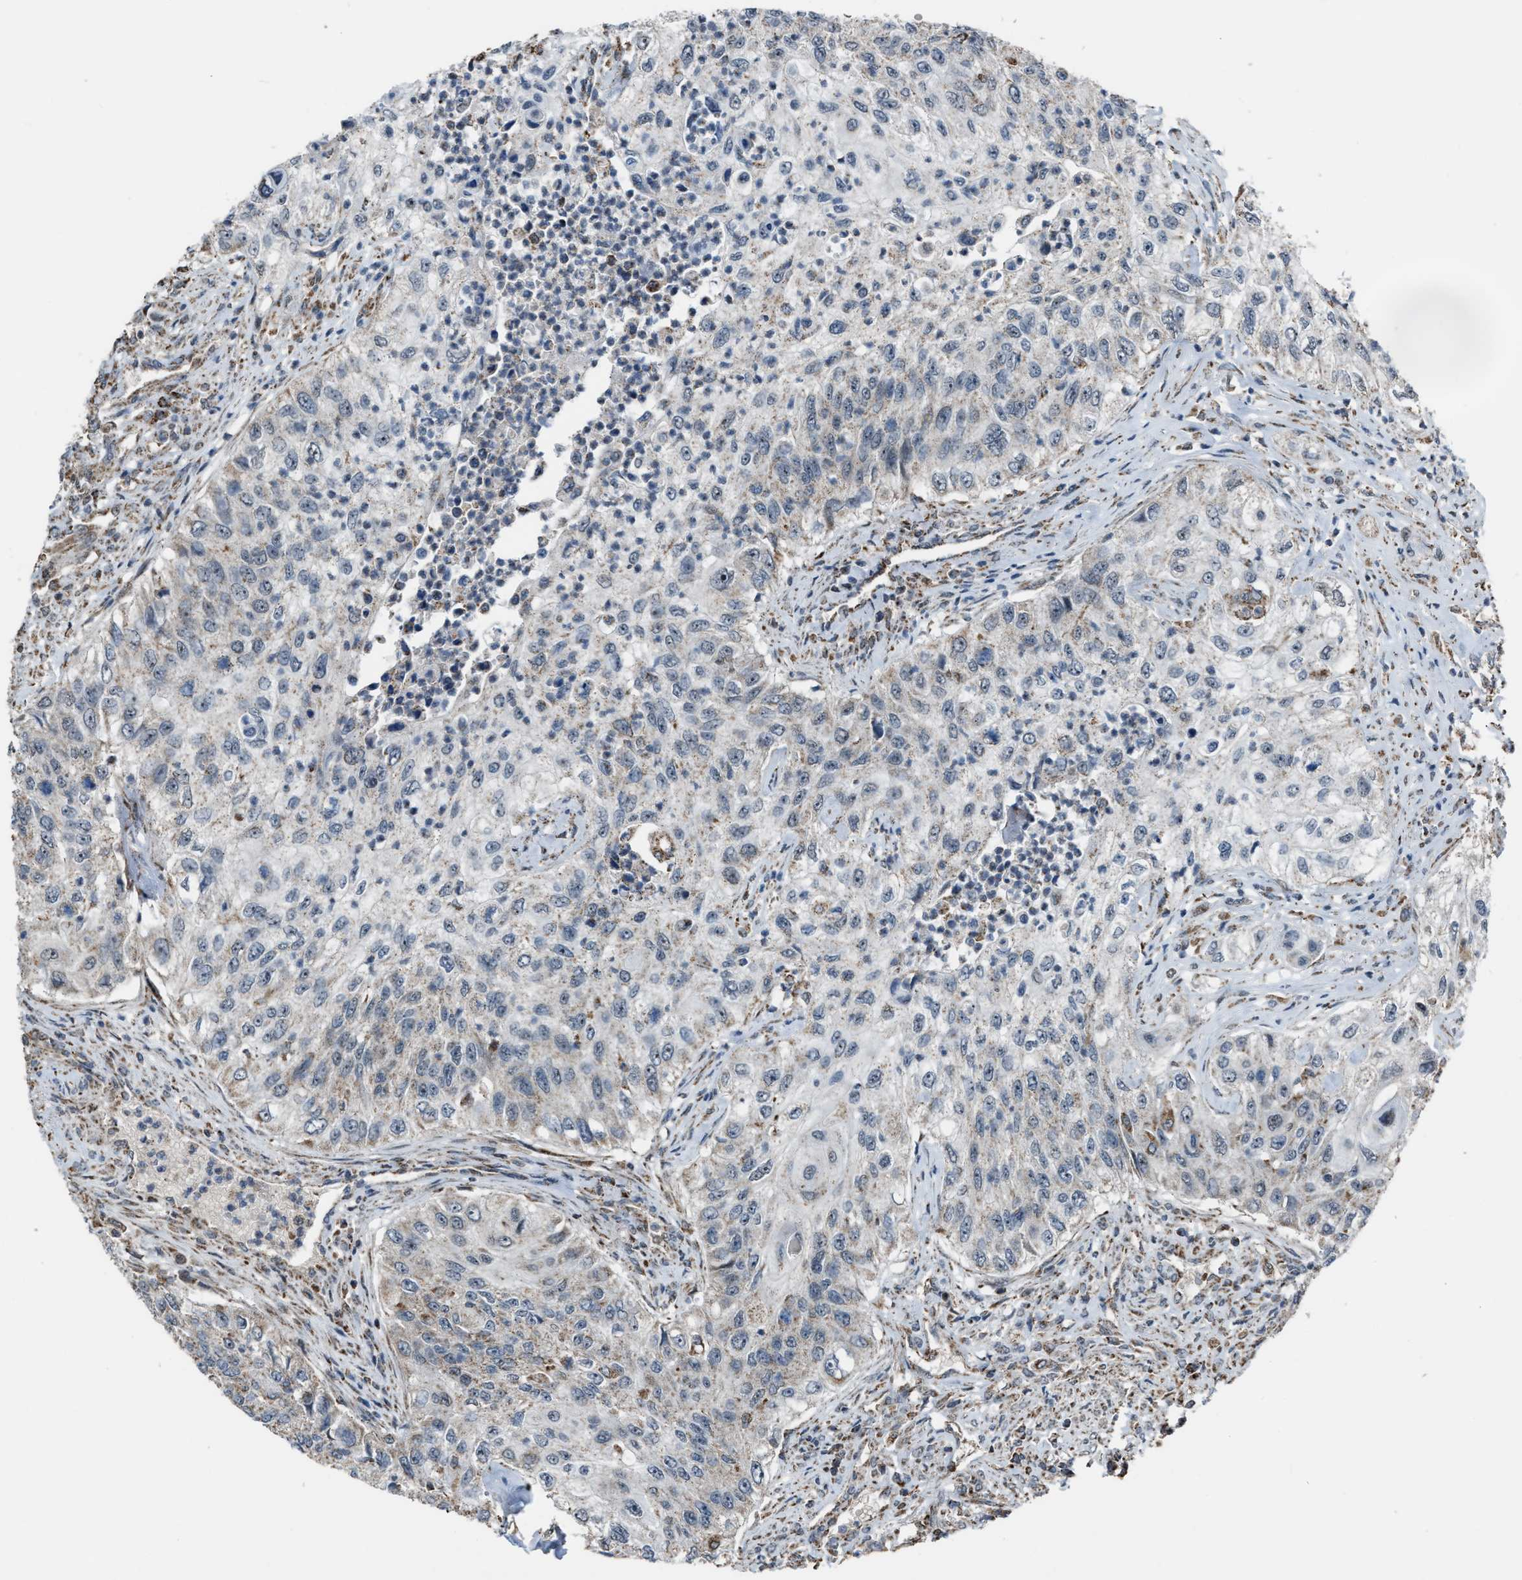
{"staining": {"intensity": "negative", "quantity": "none", "location": "none"}, "tissue": "urothelial cancer", "cell_type": "Tumor cells", "image_type": "cancer", "snomed": [{"axis": "morphology", "description": "Urothelial carcinoma, High grade"}, {"axis": "topography", "description": "Urinary bladder"}], "caption": "Tumor cells show no significant protein staining in urothelial carcinoma (high-grade).", "gene": "CHN2", "patient": {"sex": "female", "age": 60}}